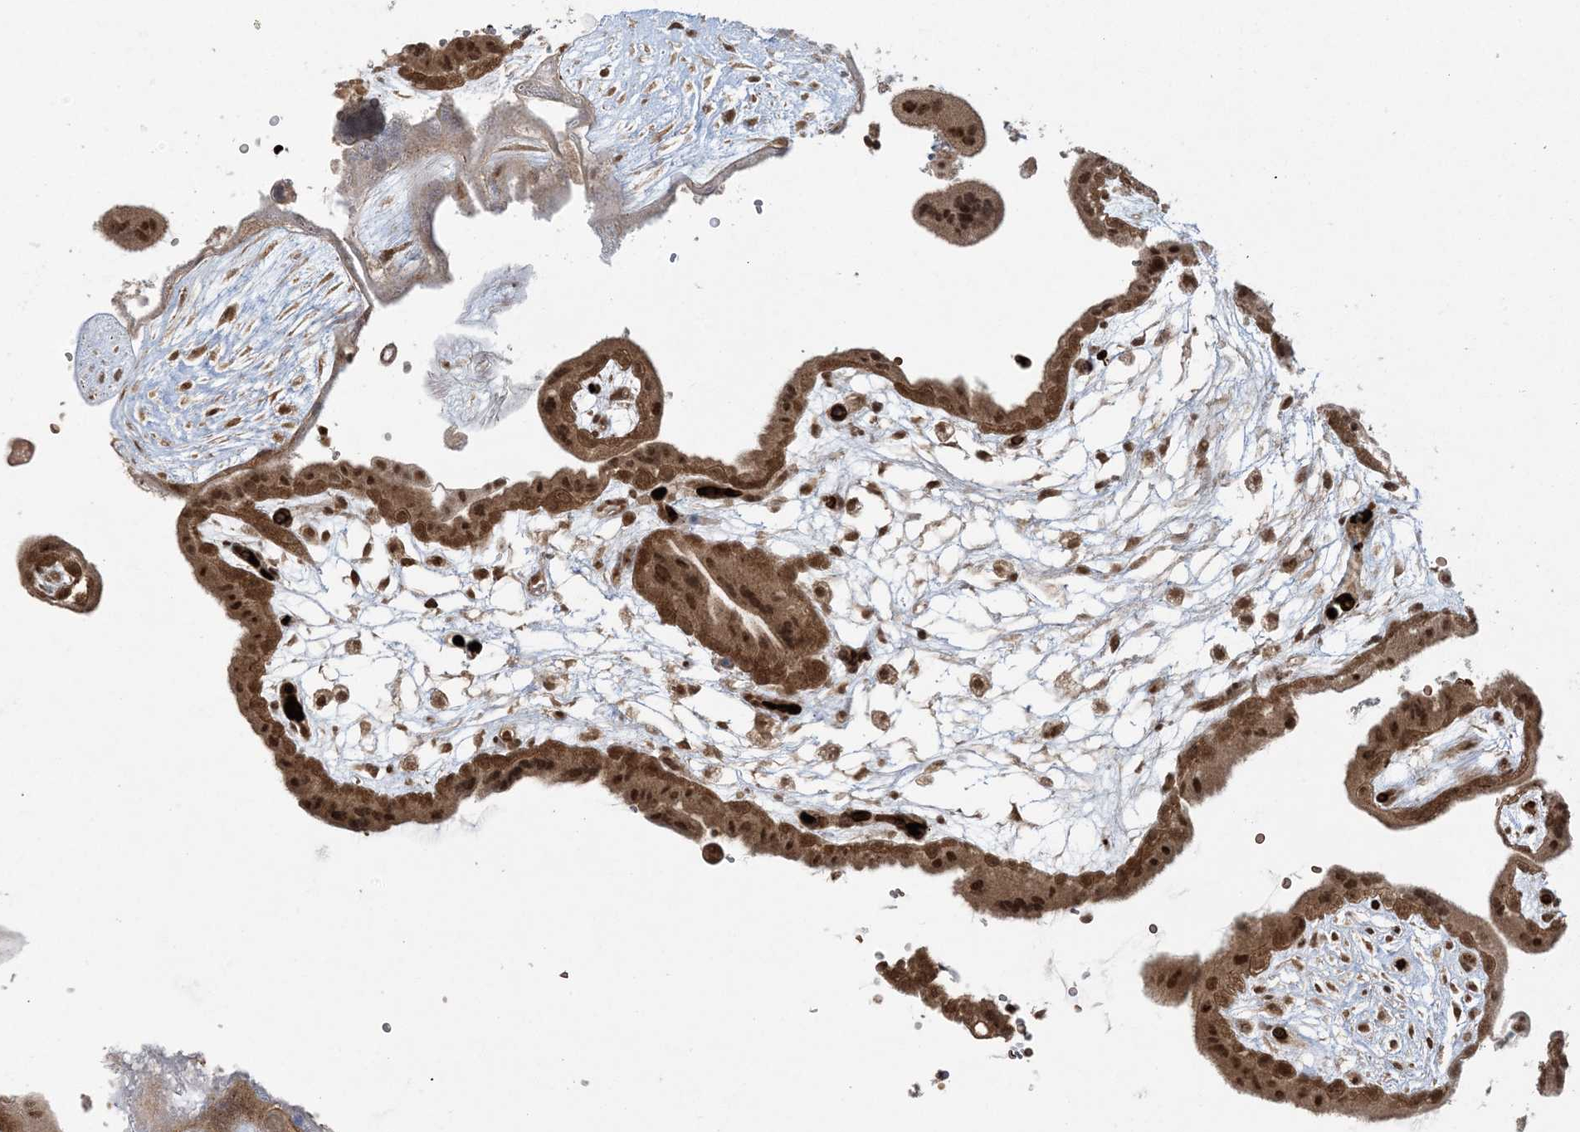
{"staining": {"intensity": "strong", "quantity": ">75%", "location": "cytoplasmic/membranous,nuclear"}, "tissue": "placenta", "cell_type": "Decidual cells", "image_type": "normal", "snomed": [{"axis": "morphology", "description": "Normal tissue, NOS"}, {"axis": "topography", "description": "Placenta"}], "caption": "DAB (3,3'-diaminobenzidine) immunohistochemical staining of benign placenta reveals strong cytoplasmic/membranous,nuclear protein positivity in about >75% of decidual cells. The staining was performed using DAB (3,3'-diaminobenzidine), with brown indicating positive protein expression. Nuclei are stained blue with hematoxylin.", "gene": "ABCF3", "patient": {"sex": "female", "age": 18}}